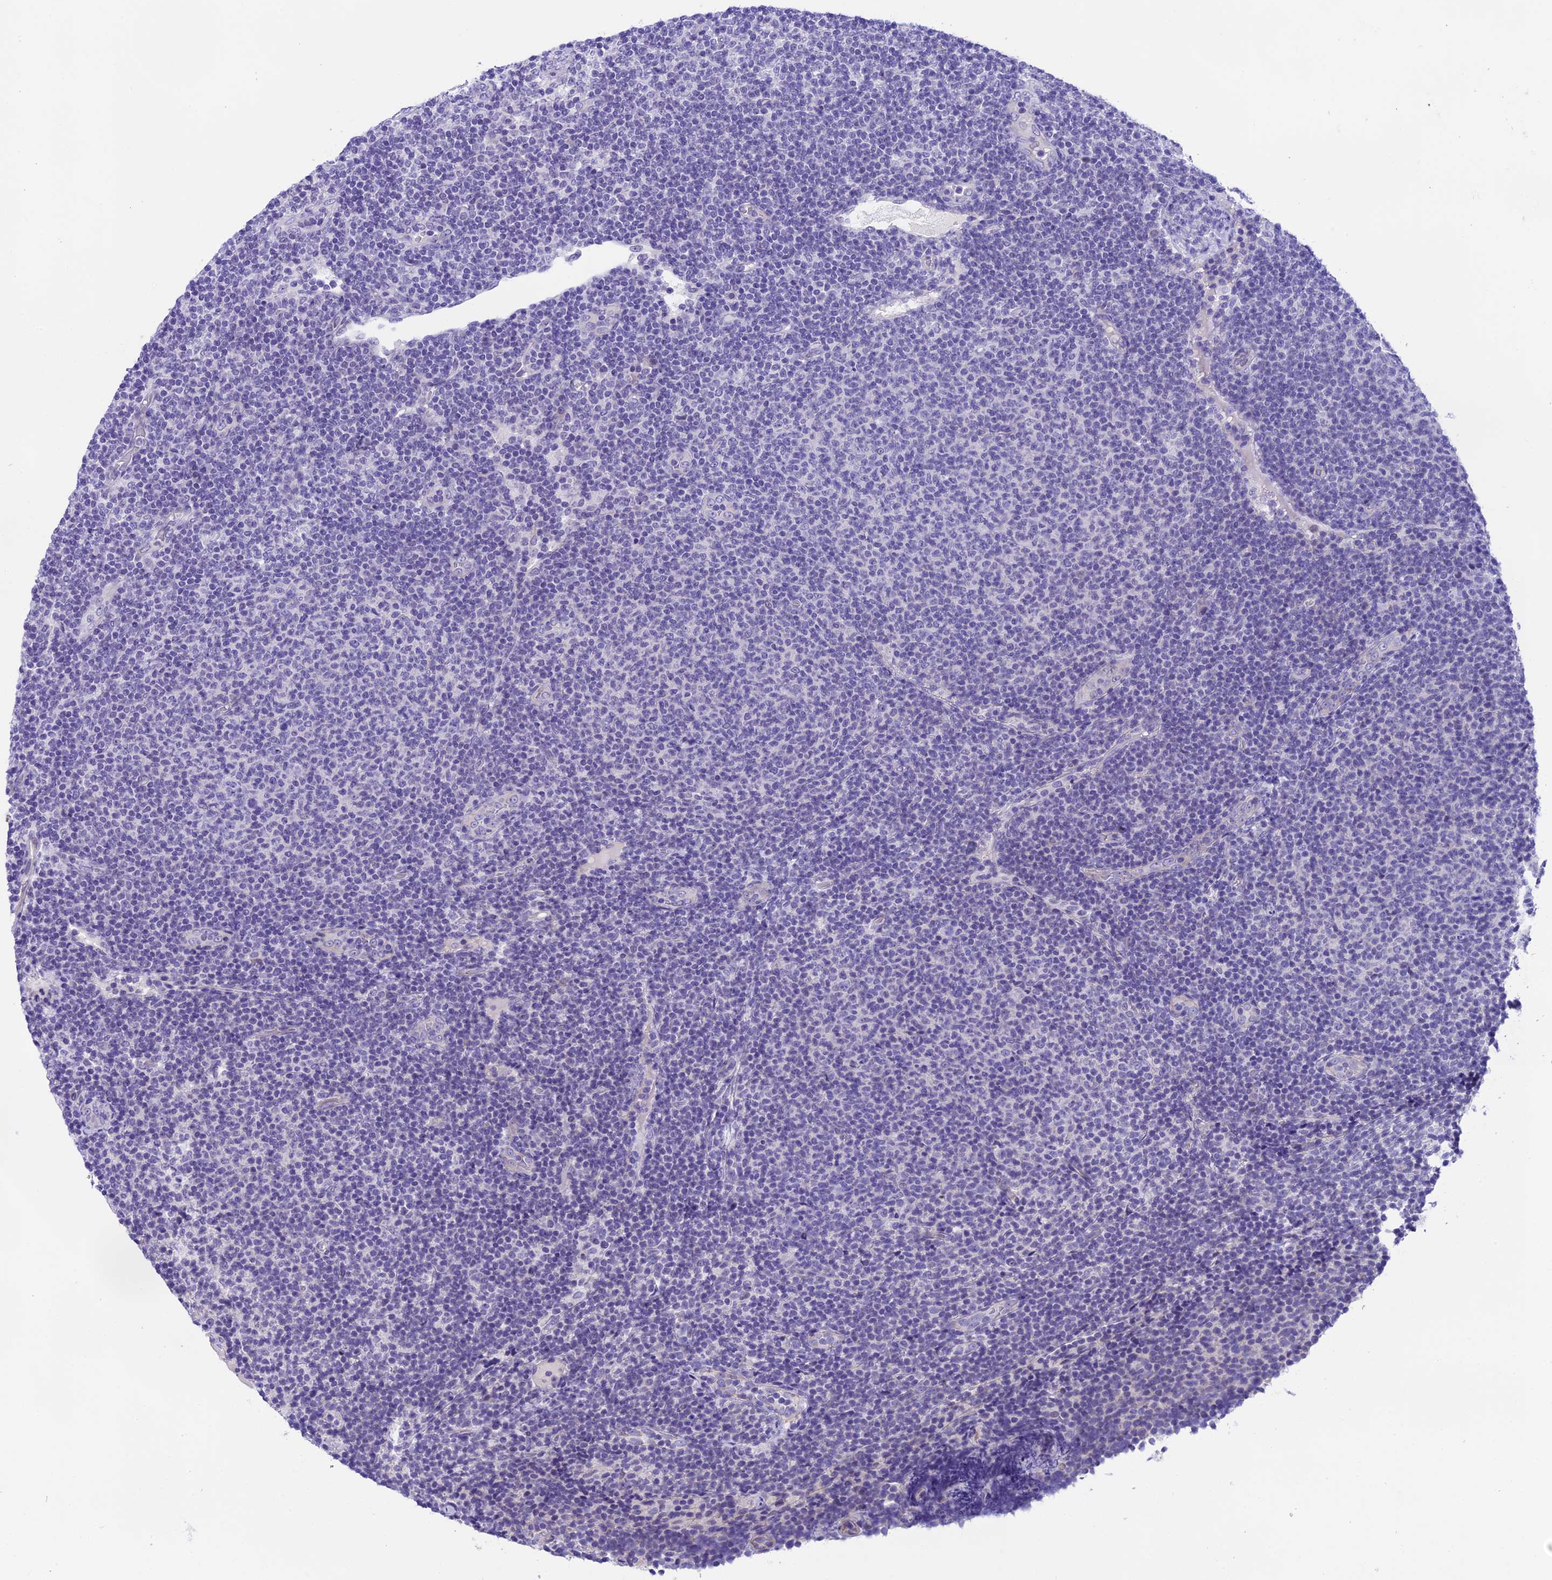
{"staining": {"intensity": "negative", "quantity": "none", "location": "none"}, "tissue": "lymphoma", "cell_type": "Tumor cells", "image_type": "cancer", "snomed": [{"axis": "morphology", "description": "Malignant lymphoma, non-Hodgkin's type, Low grade"}, {"axis": "topography", "description": "Lymph node"}], "caption": "A micrograph of lymphoma stained for a protein reveals no brown staining in tumor cells.", "gene": "PRR15", "patient": {"sex": "male", "age": 66}}